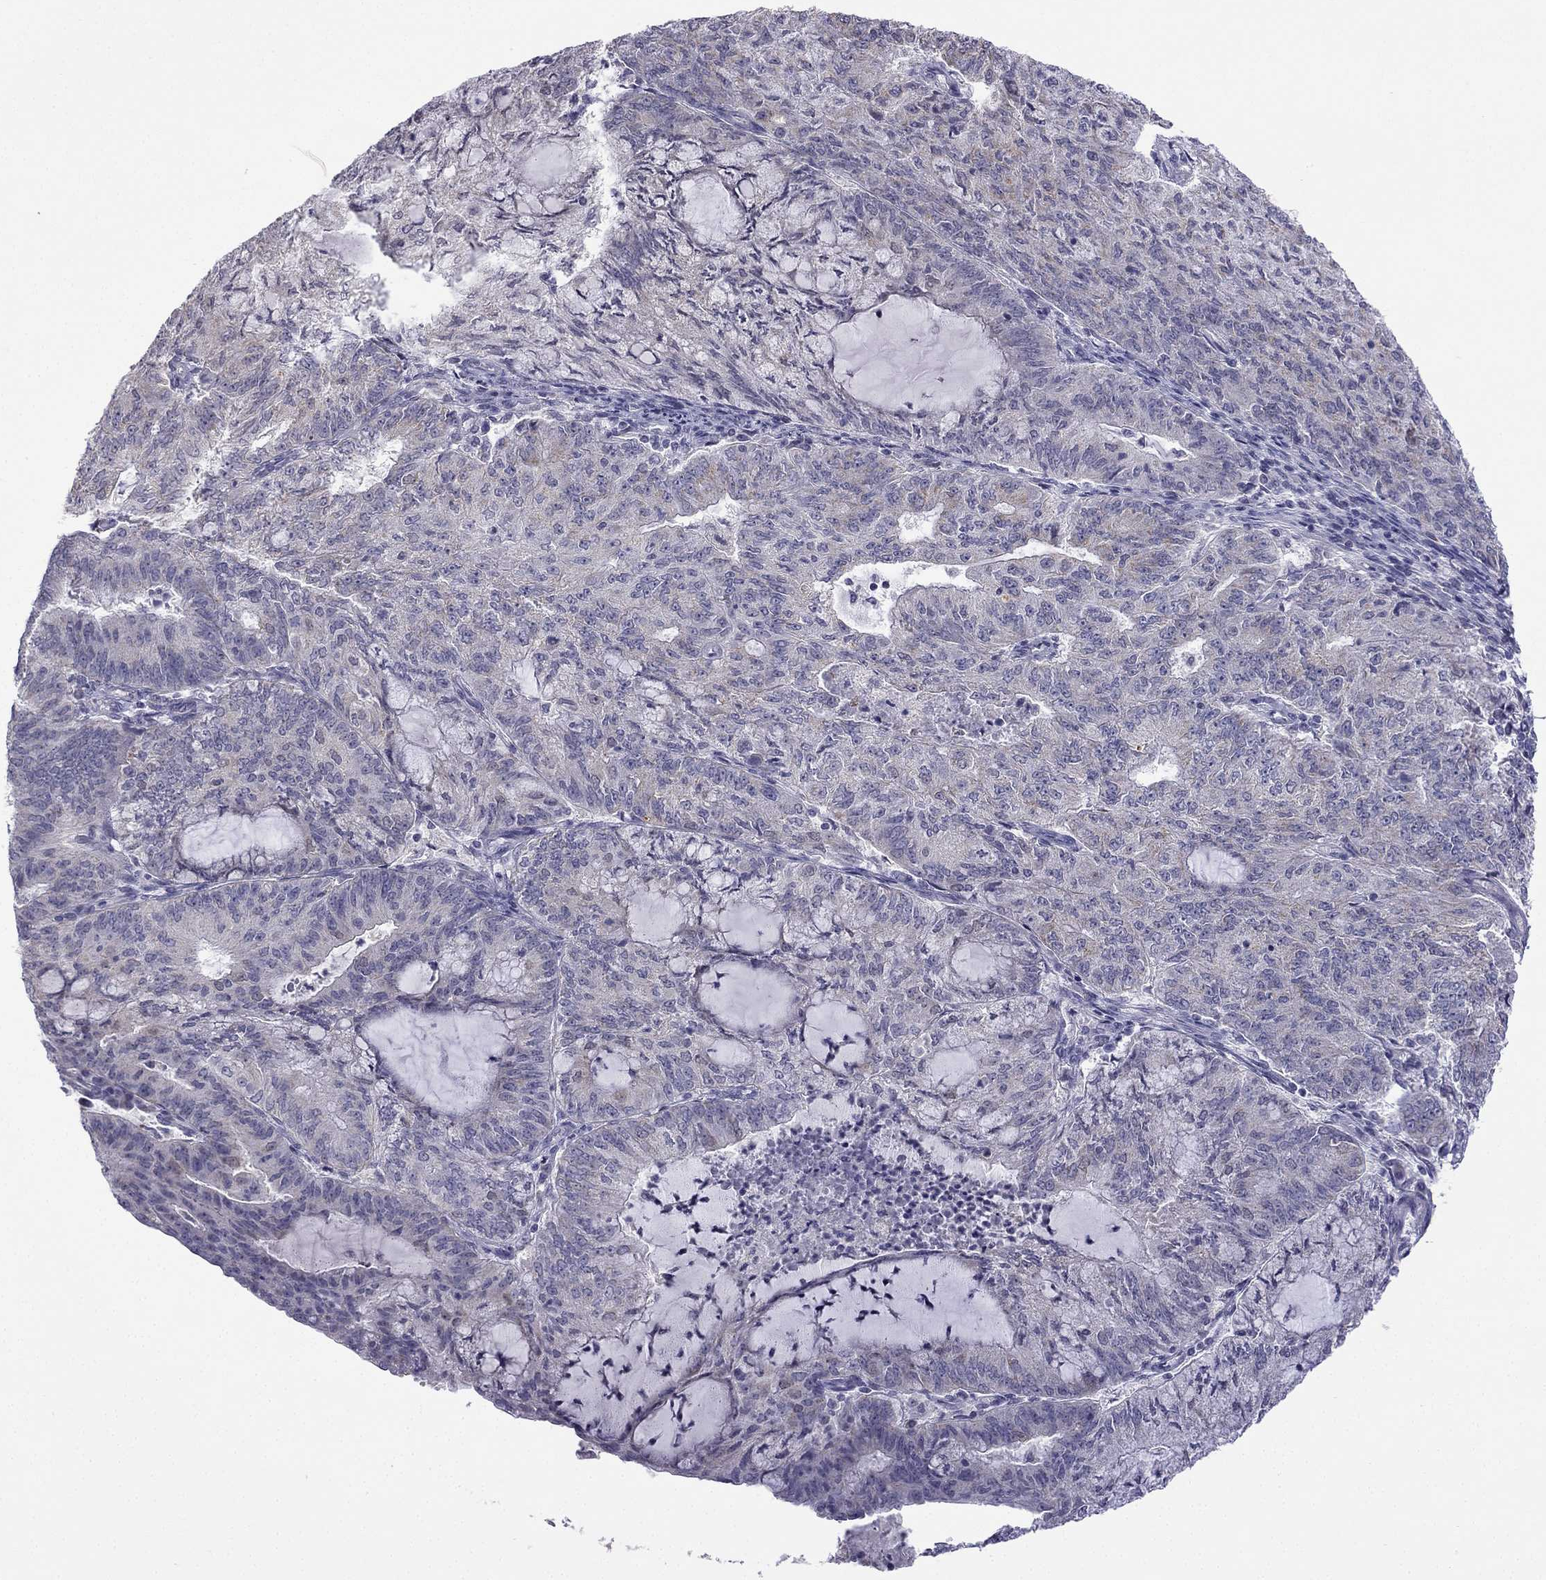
{"staining": {"intensity": "weak", "quantity": "<25%", "location": "cytoplasmic/membranous"}, "tissue": "endometrial cancer", "cell_type": "Tumor cells", "image_type": "cancer", "snomed": [{"axis": "morphology", "description": "Adenocarcinoma, NOS"}, {"axis": "topography", "description": "Endometrium"}], "caption": "A micrograph of endometrial cancer stained for a protein shows no brown staining in tumor cells.", "gene": "C5orf49", "patient": {"sex": "female", "age": 82}}